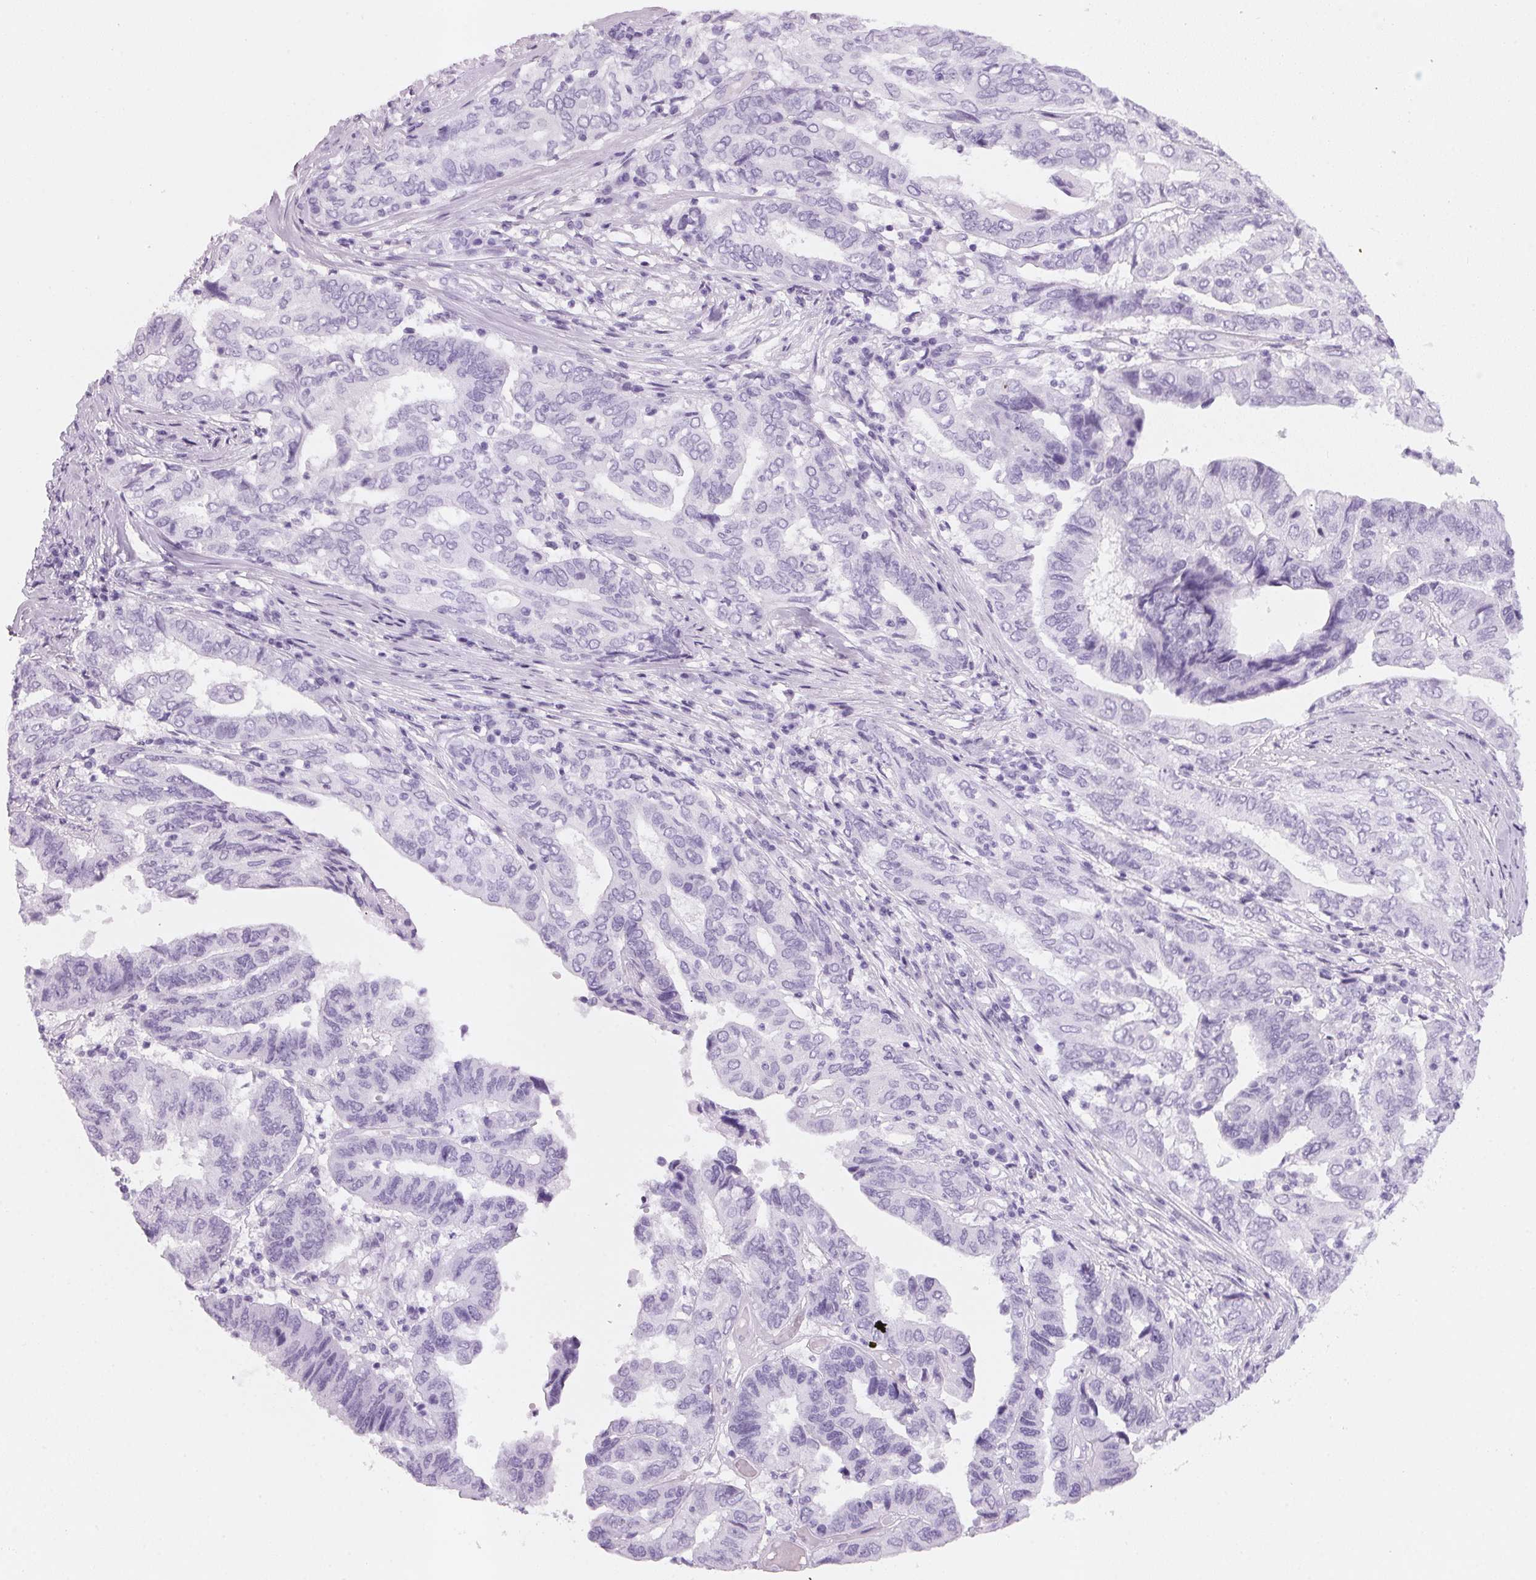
{"staining": {"intensity": "negative", "quantity": "none", "location": "none"}, "tissue": "ovarian cancer", "cell_type": "Tumor cells", "image_type": "cancer", "snomed": [{"axis": "morphology", "description": "Cystadenocarcinoma, serous, NOS"}, {"axis": "topography", "description": "Ovary"}], "caption": "IHC of human ovarian cancer (serous cystadenocarcinoma) shows no positivity in tumor cells. (Immunohistochemistry (ihc), brightfield microscopy, high magnification).", "gene": "ADAM20", "patient": {"sex": "female", "age": 79}}